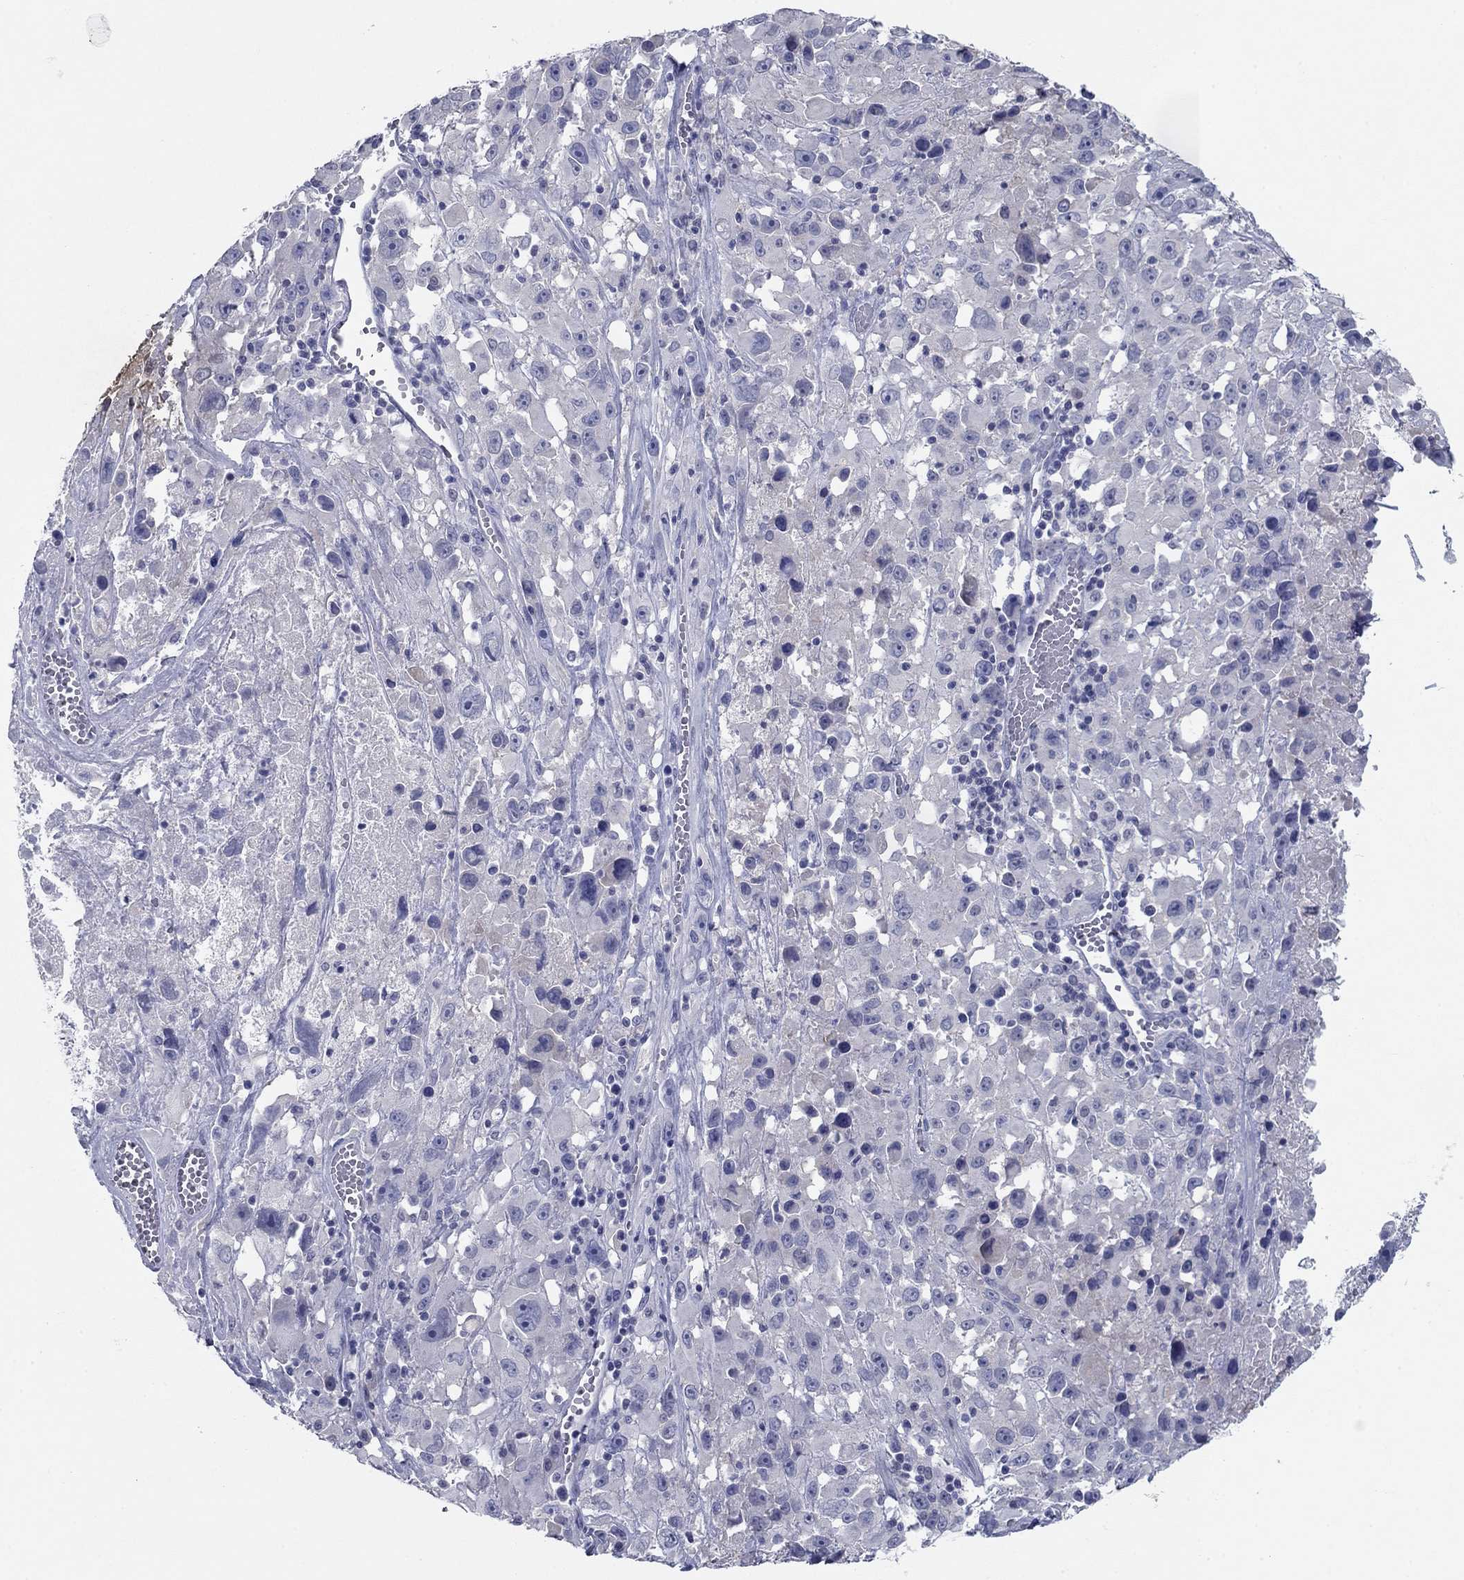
{"staining": {"intensity": "negative", "quantity": "none", "location": "none"}, "tissue": "melanoma", "cell_type": "Tumor cells", "image_type": "cancer", "snomed": [{"axis": "morphology", "description": "Malignant melanoma, Metastatic site"}, {"axis": "topography", "description": "Lymph node"}], "caption": "IHC histopathology image of neoplastic tissue: malignant melanoma (metastatic site) stained with DAB reveals no significant protein staining in tumor cells. (DAB (3,3'-diaminobenzidine) immunohistochemistry with hematoxylin counter stain).", "gene": "PLS1", "patient": {"sex": "male", "age": 50}}